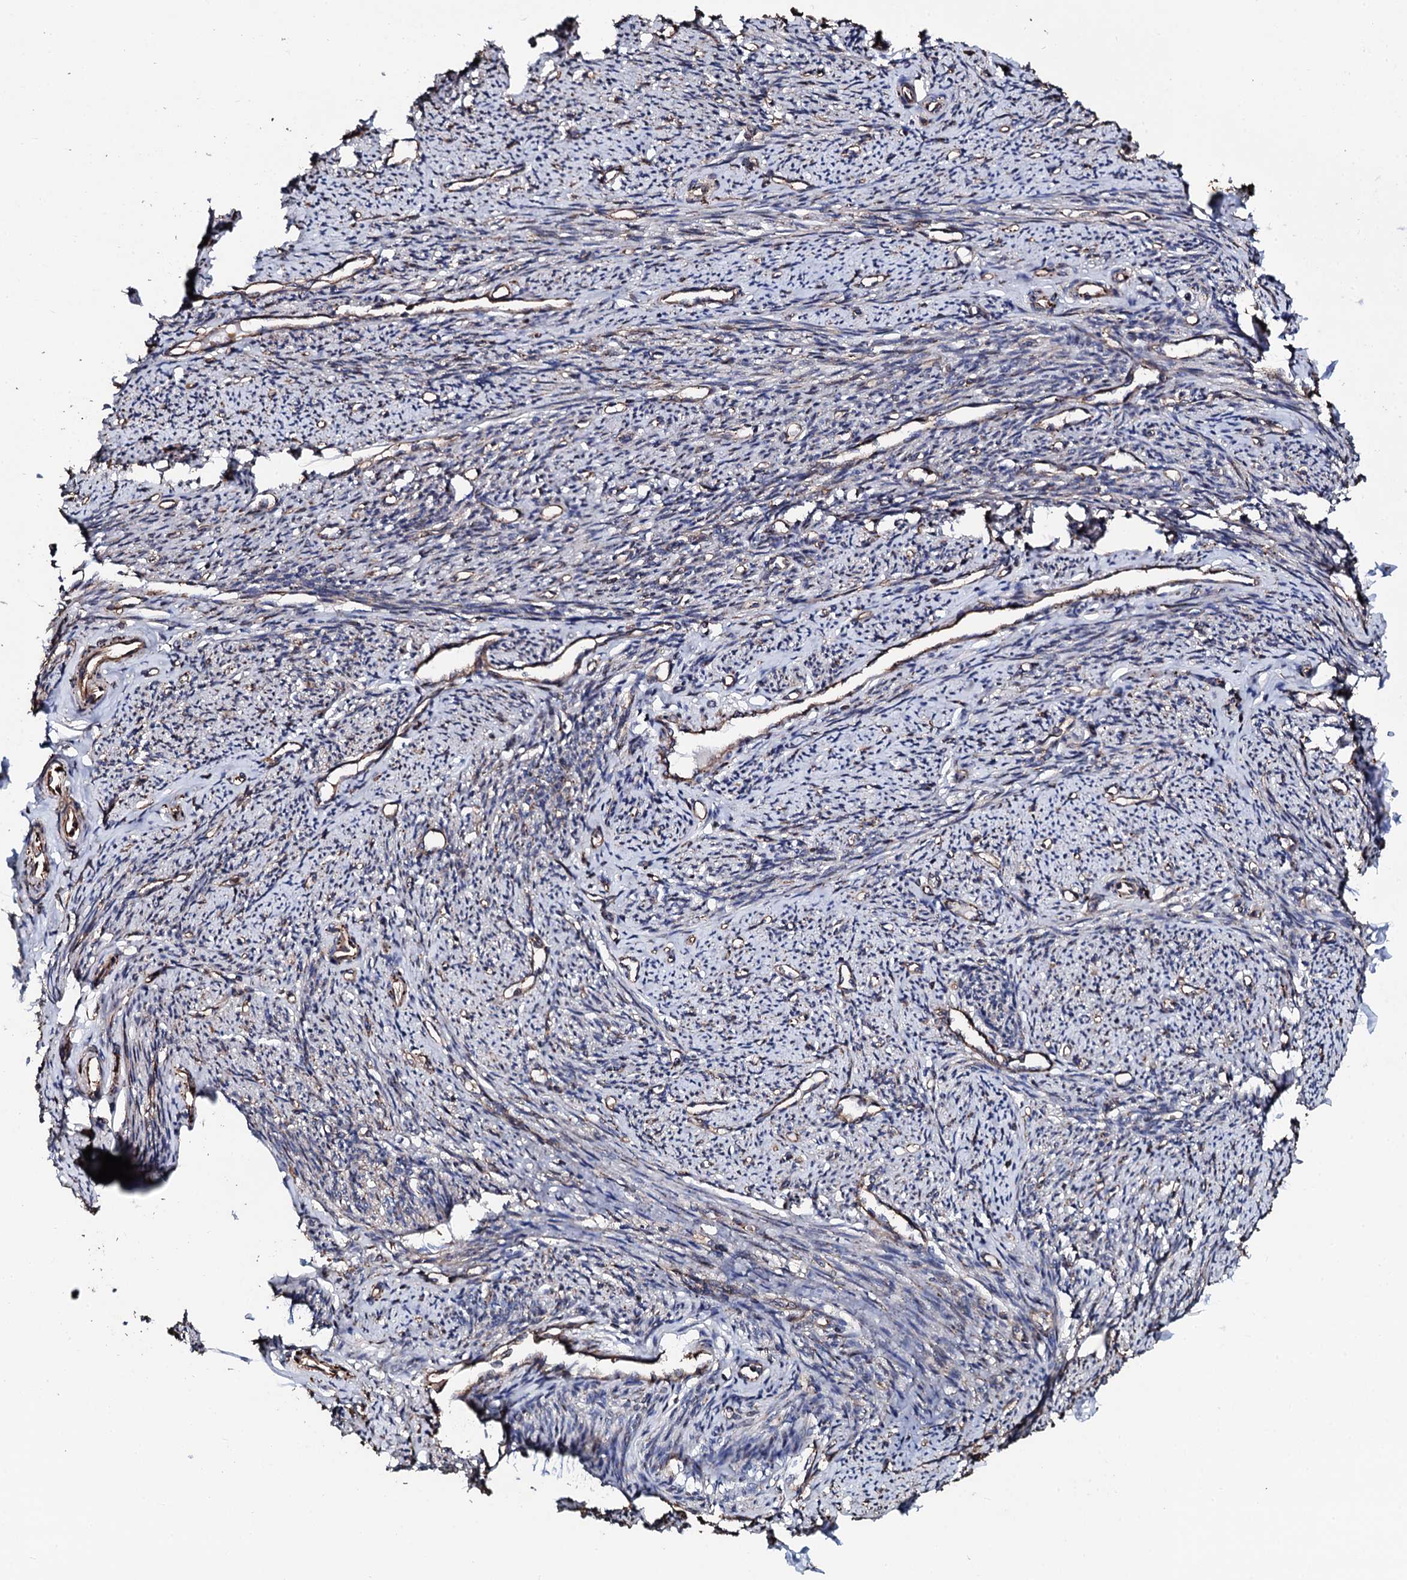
{"staining": {"intensity": "moderate", "quantity": "25%-75%", "location": "cytoplasmic/membranous"}, "tissue": "smooth muscle", "cell_type": "Smooth muscle cells", "image_type": "normal", "snomed": [{"axis": "morphology", "description": "Normal tissue, NOS"}, {"axis": "topography", "description": "Smooth muscle"}, {"axis": "topography", "description": "Uterus"}], "caption": "Protein staining by IHC shows moderate cytoplasmic/membranous staining in approximately 25%-75% of smooth muscle cells in benign smooth muscle. The protein of interest is stained brown, and the nuclei are stained in blue (DAB (3,3'-diaminobenzidine) IHC with brightfield microscopy, high magnification).", "gene": "CKAP5", "patient": {"sex": "female", "age": 59}}